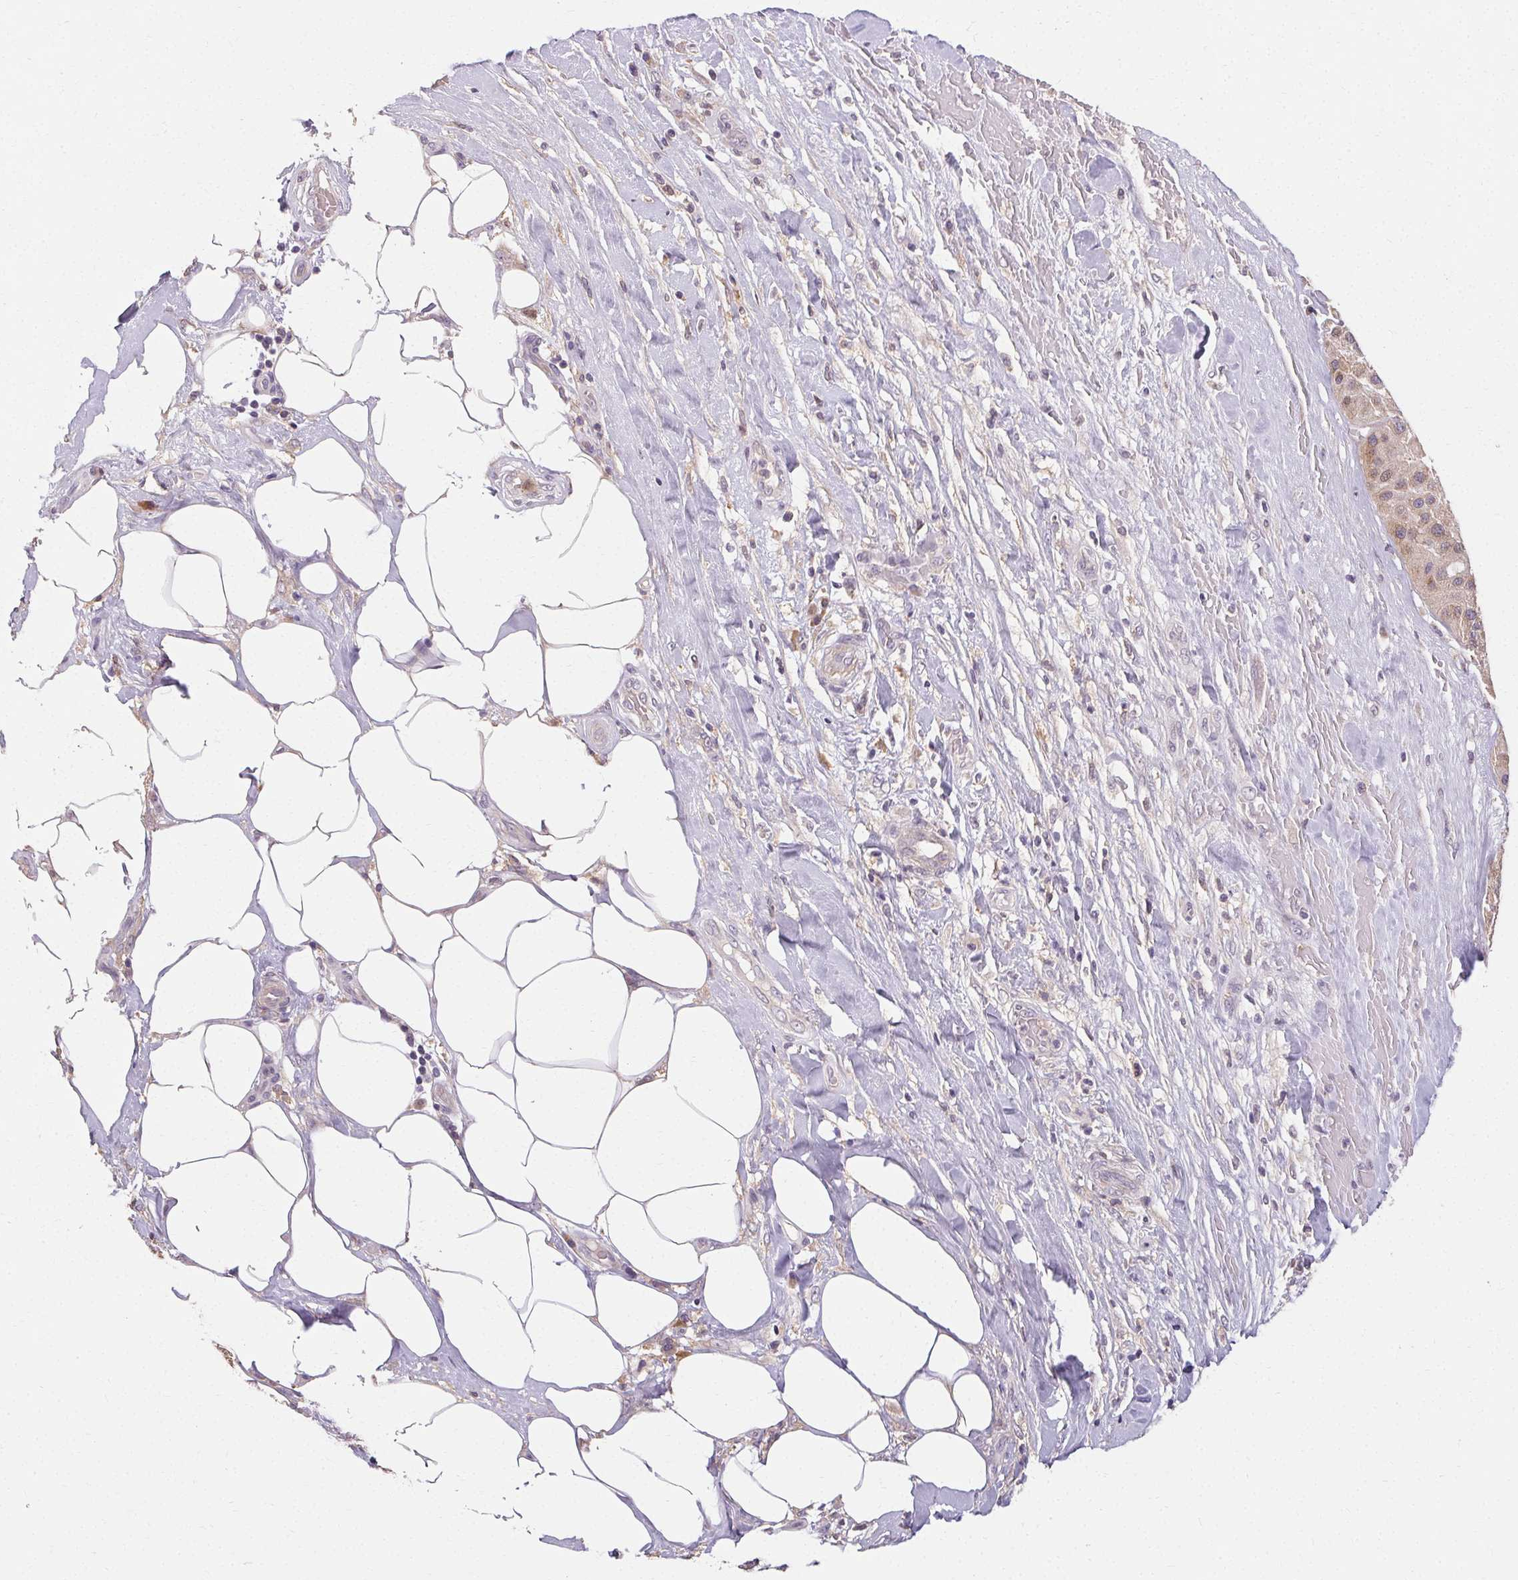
{"staining": {"intensity": "moderate", "quantity": "25%-75%", "location": "cytoplasmic/membranous,nuclear"}, "tissue": "melanoma", "cell_type": "Tumor cells", "image_type": "cancer", "snomed": [{"axis": "morphology", "description": "Malignant melanoma, Metastatic site"}, {"axis": "topography", "description": "Smooth muscle"}], "caption": "This is a micrograph of immunohistochemistry staining of malignant melanoma (metastatic site), which shows moderate expression in the cytoplasmic/membranous and nuclear of tumor cells.", "gene": "TMEM52B", "patient": {"sex": "male", "age": 41}}